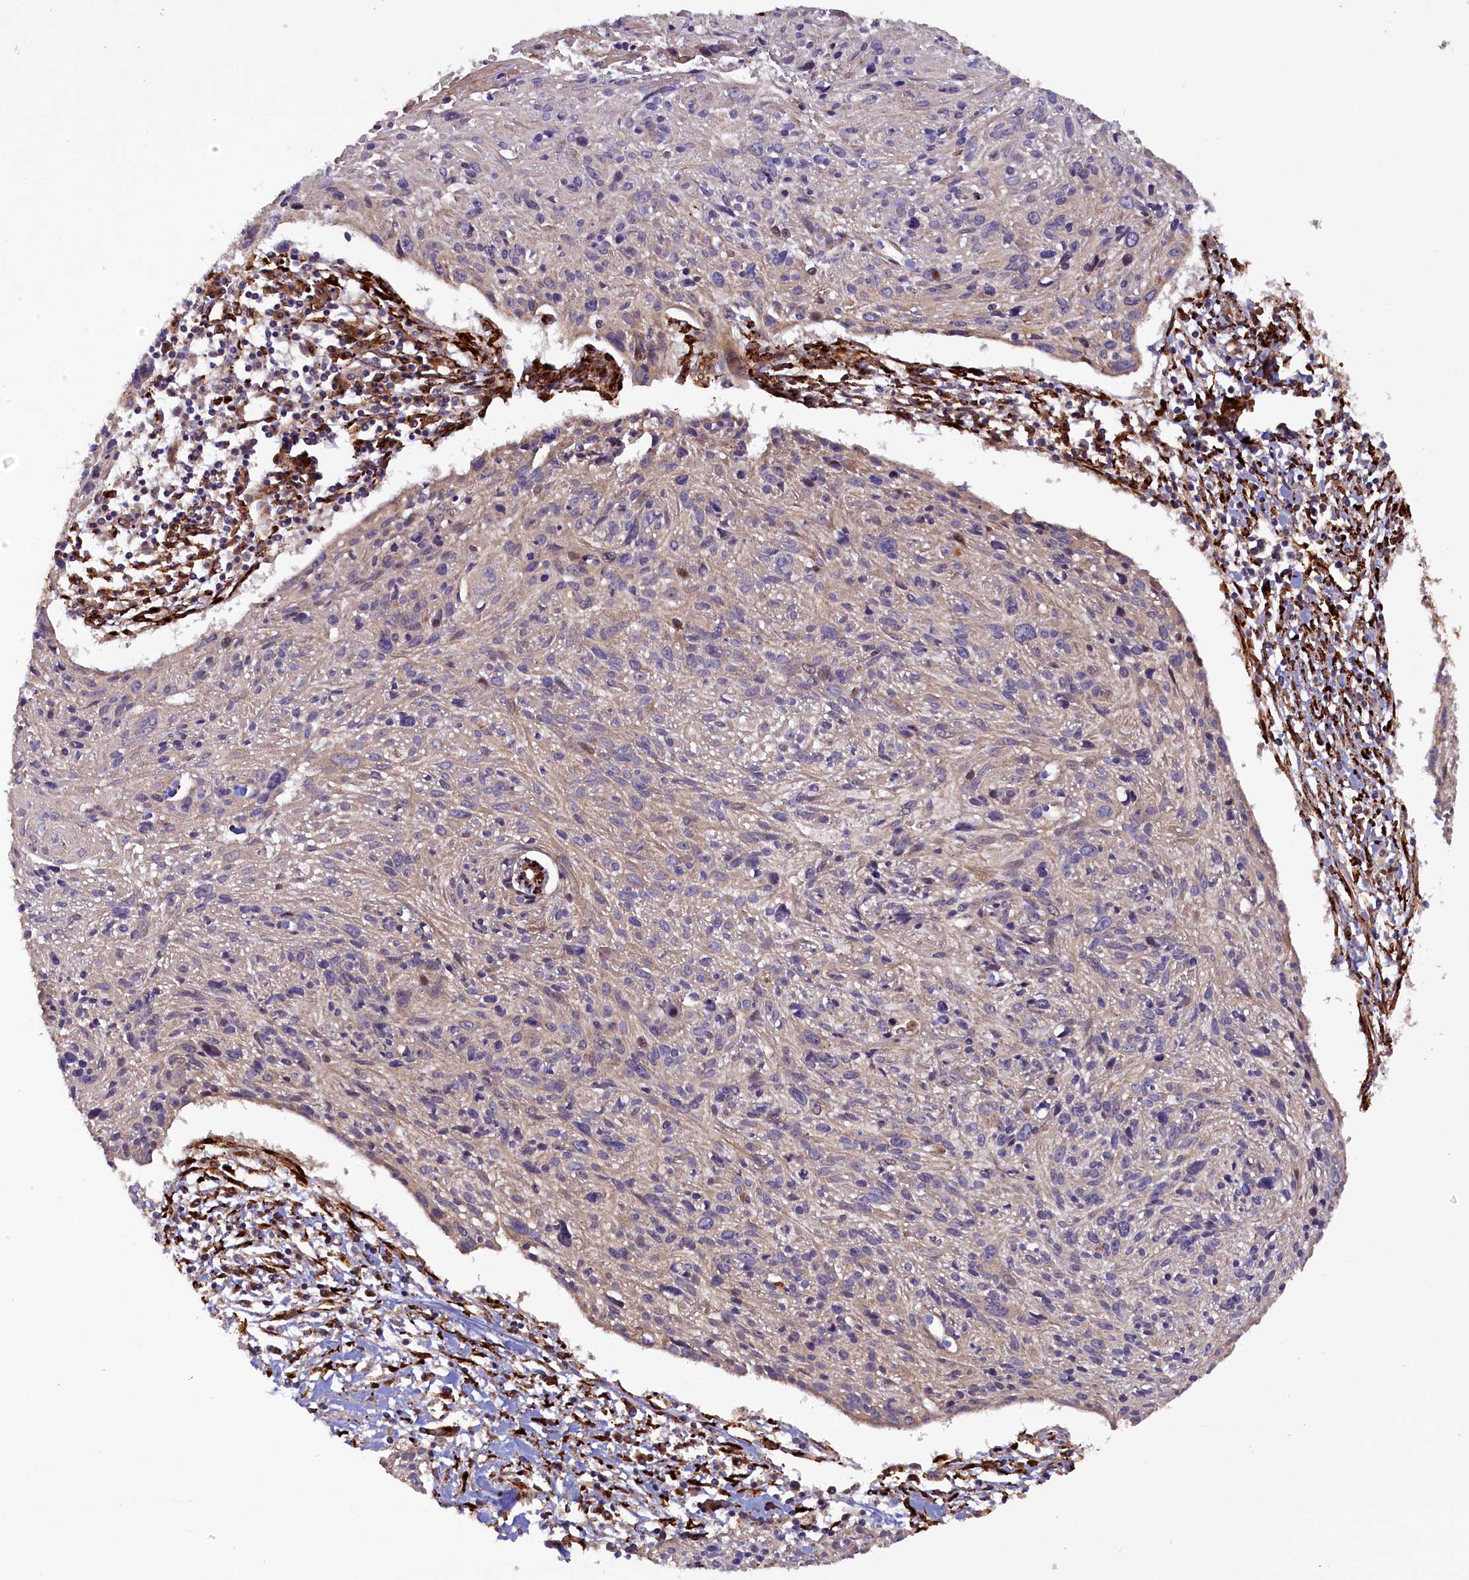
{"staining": {"intensity": "negative", "quantity": "none", "location": "none"}, "tissue": "cervical cancer", "cell_type": "Tumor cells", "image_type": "cancer", "snomed": [{"axis": "morphology", "description": "Squamous cell carcinoma, NOS"}, {"axis": "topography", "description": "Cervix"}], "caption": "An image of human cervical squamous cell carcinoma is negative for staining in tumor cells. The staining was performed using DAB (3,3'-diaminobenzidine) to visualize the protein expression in brown, while the nuclei were stained in blue with hematoxylin (Magnification: 20x).", "gene": "ARRDC4", "patient": {"sex": "female", "age": 51}}